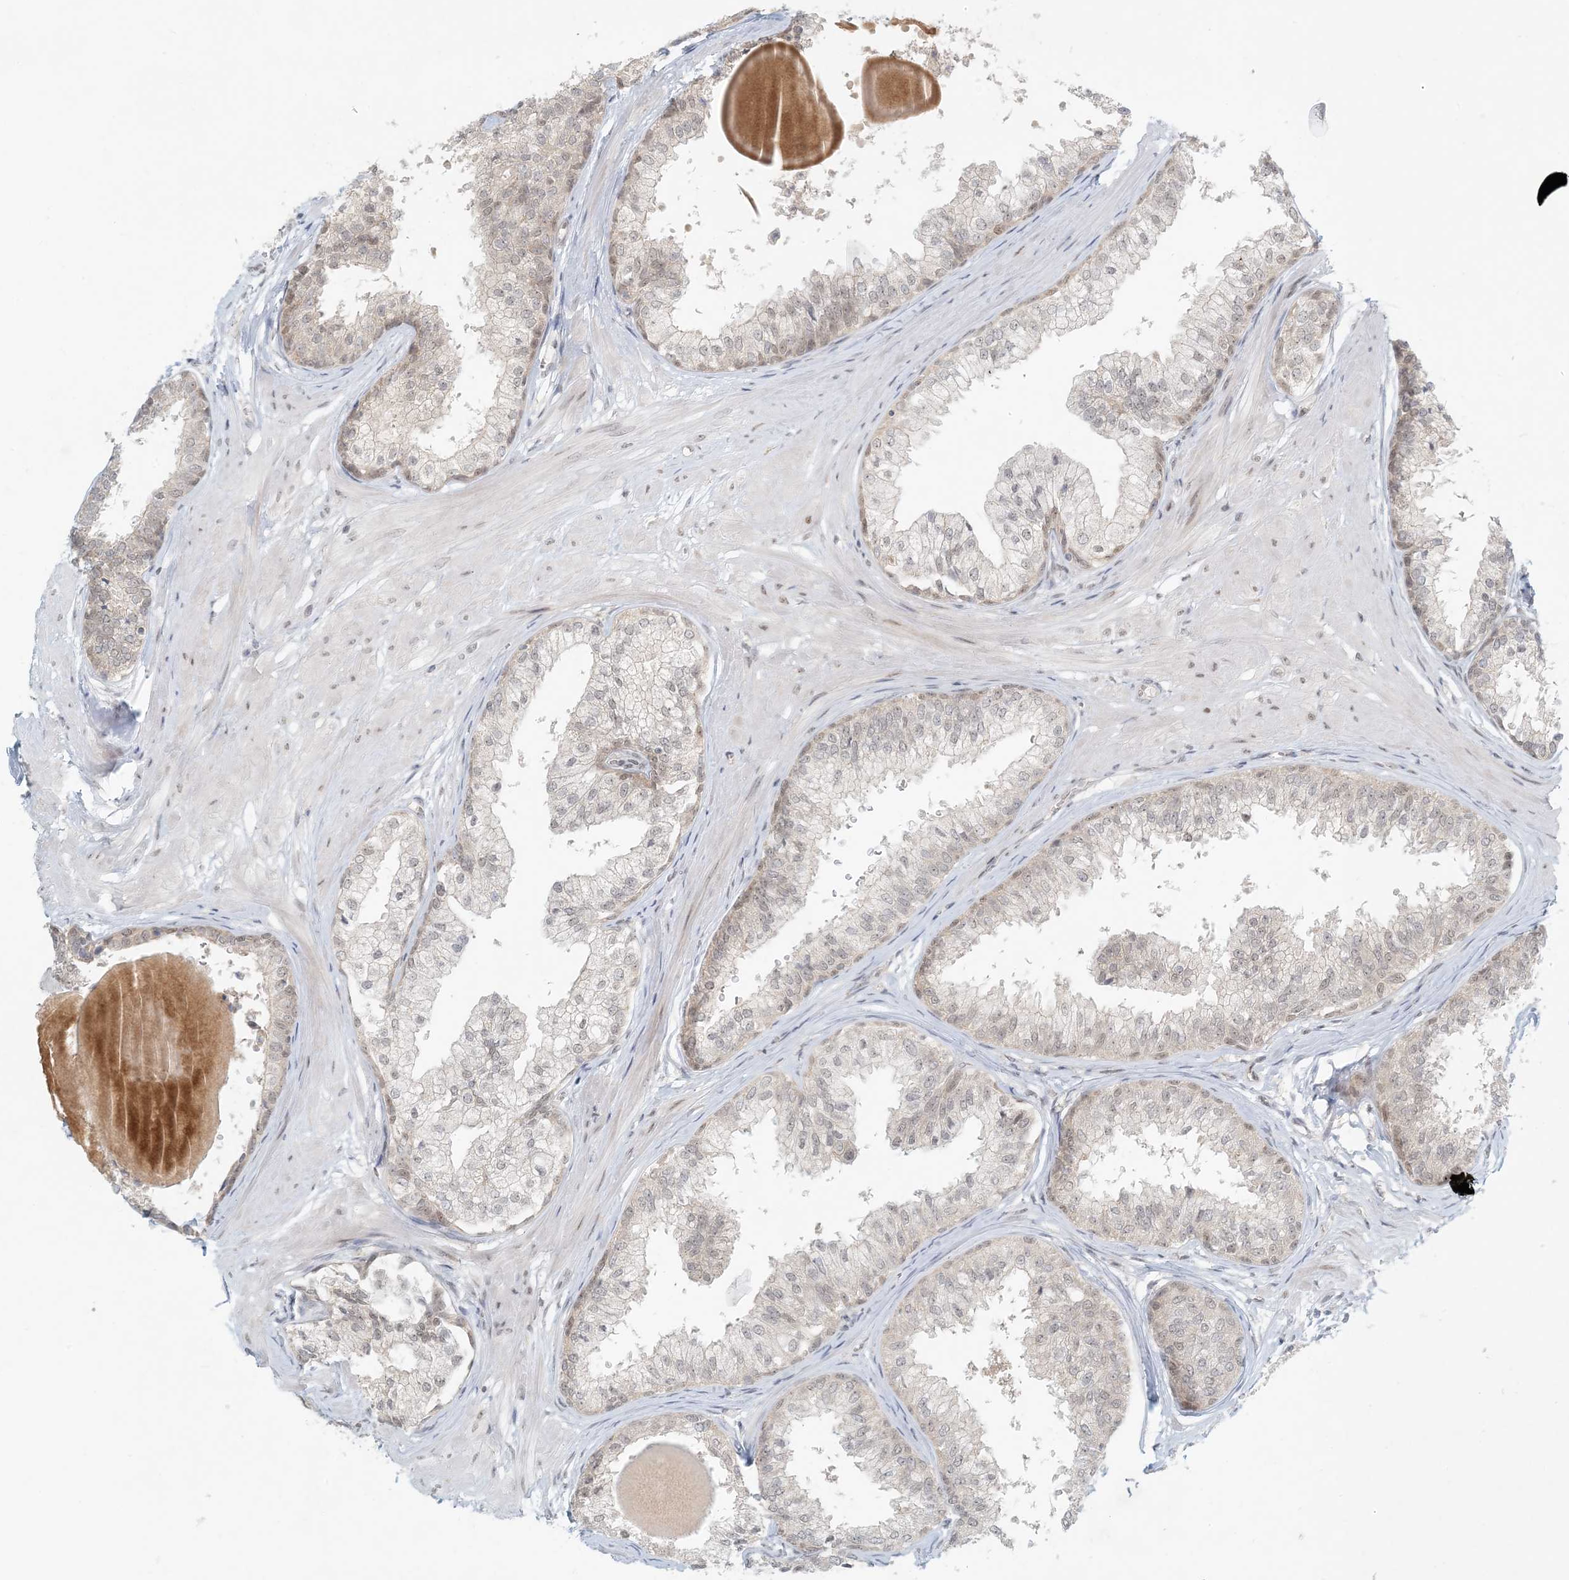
{"staining": {"intensity": "weak", "quantity": "25%-75%", "location": "nuclear"}, "tissue": "prostate", "cell_type": "Glandular cells", "image_type": "normal", "snomed": [{"axis": "morphology", "description": "Normal tissue, NOS"}, {"axis": "topography", "description": "Prostate"}], "caption": "IHC image of benign human prostate stained for a protein (brown), which demonstrates low levels of weak nuclear staining in about 25%-75% of glandular cells.", "gene": "OBI1", "patient": {"sex": "male", "age": 48}}